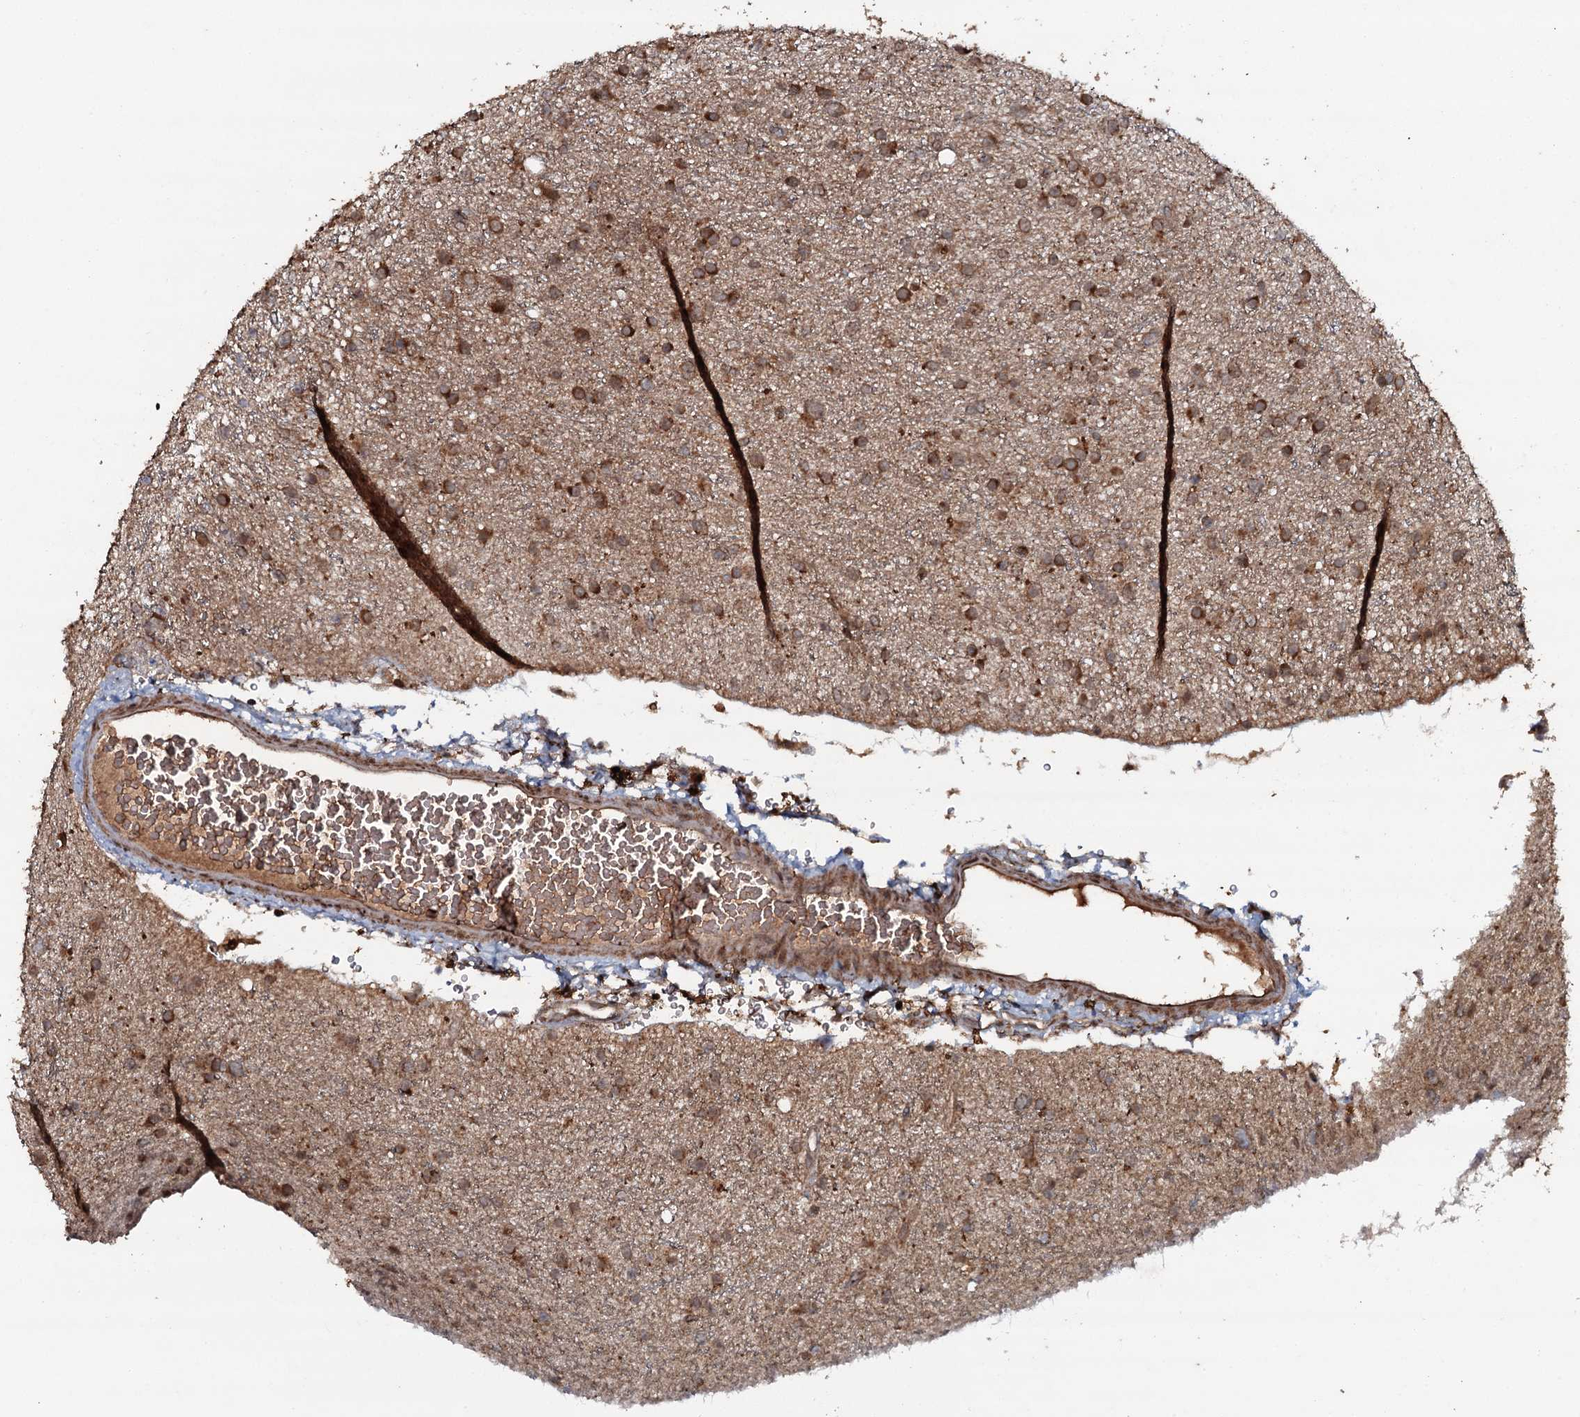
{"staining": {"intensity": "moderate", "quantity": ">75%", "location": "cytoplasmic/membranous"}, "tissue": "glioma", "cell_type": "Tumor cells", "image_type": "cancer", "snomed": [{"axis": "morphology", "description": "Glioma, malignant, Low grade"}, {"axis": "topography", "description": "Cerebral cortex"}], "caption": "Immunohistochemical staining of human glioma demonstrates medium levels of moderate cytoplasmic/membranous staining in approximately >75% of tumor cells.", "gene": "ADGRG3", "patient": {"sex": "female", "age": 39}}